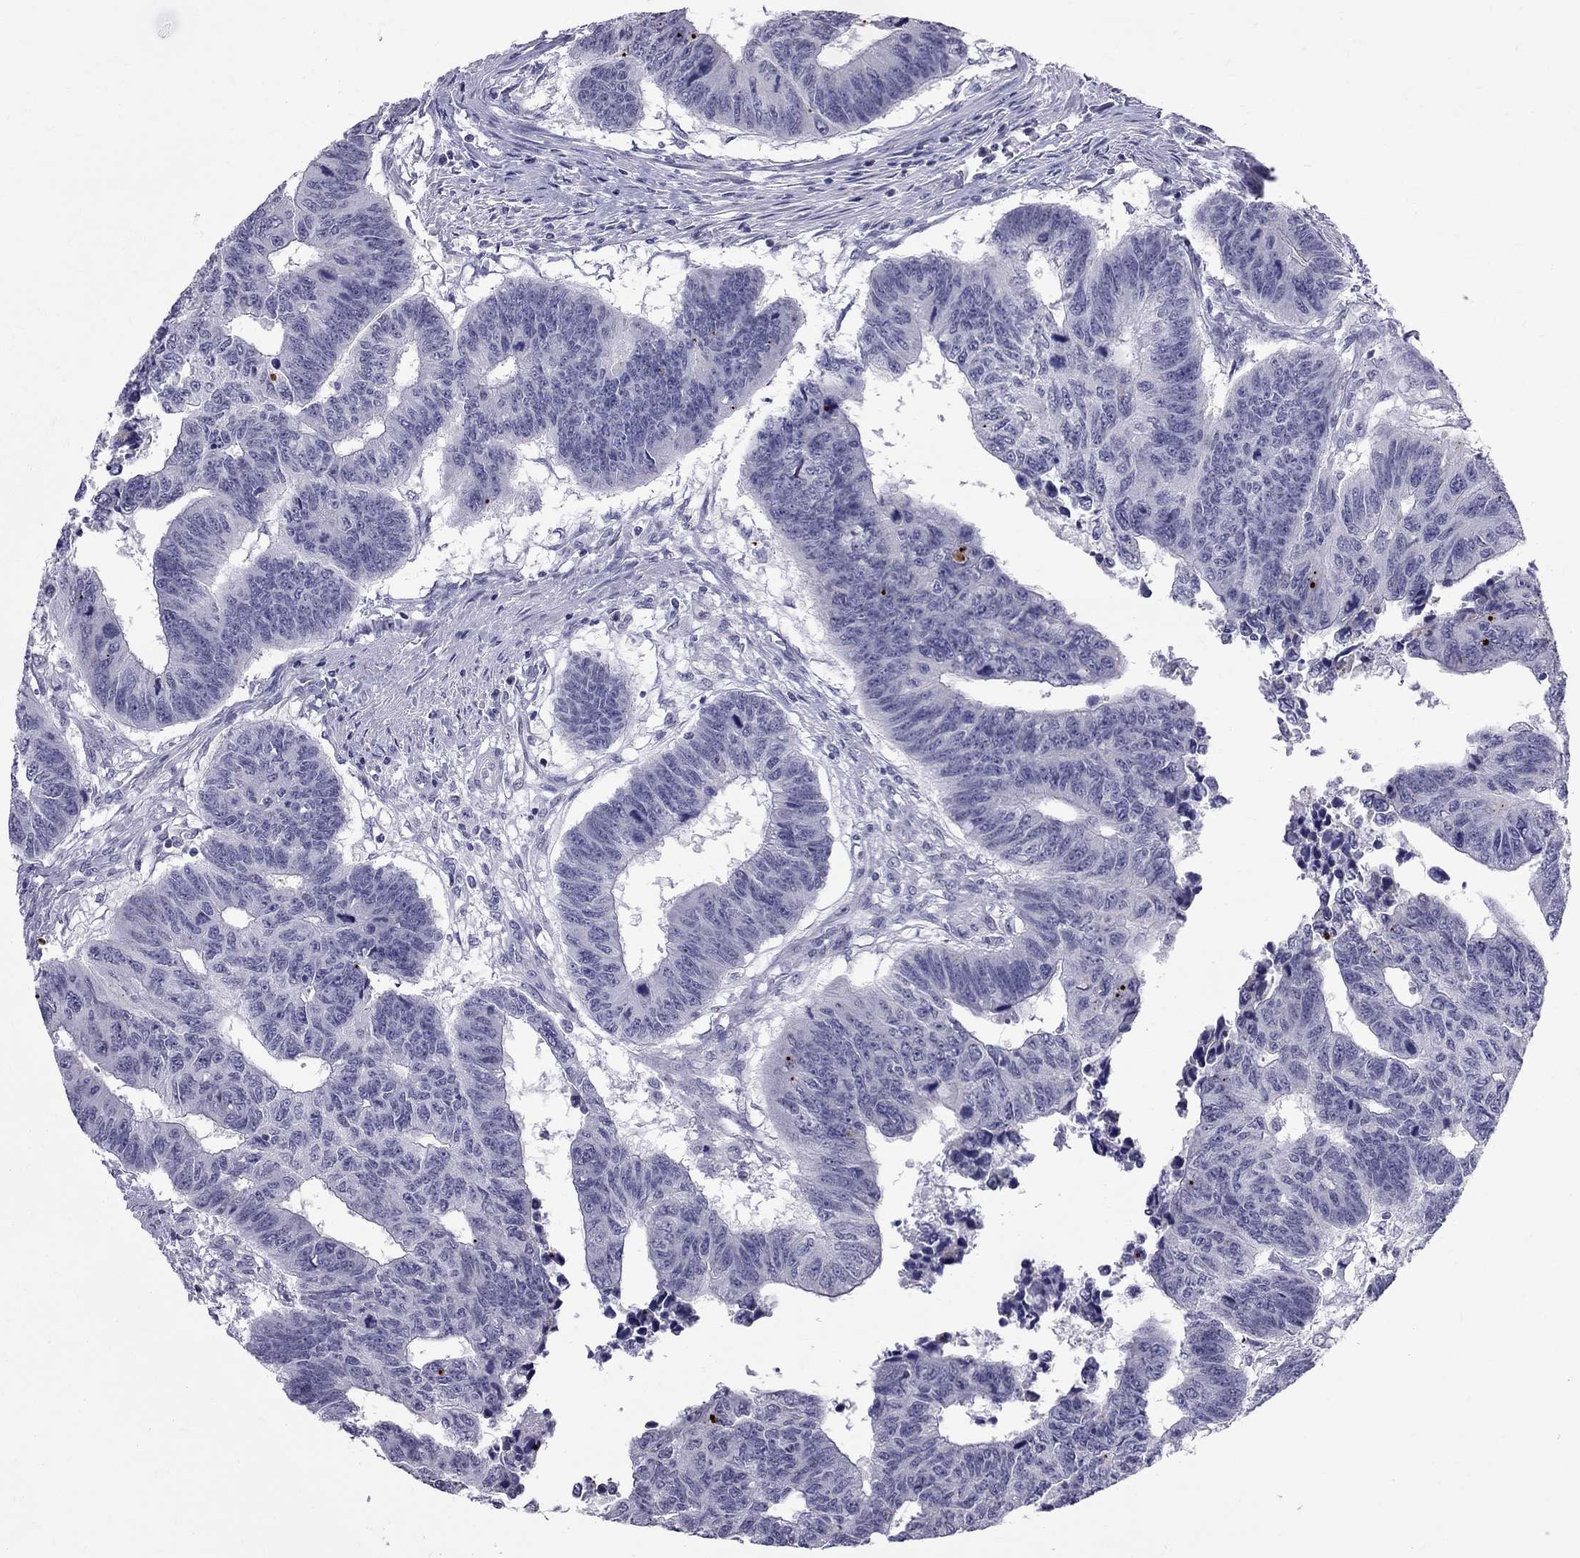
{"staining": {"intensity": "negative", "quantity": "none", "location": "none"}, "tissue": "colorectal cancer", "cell_type": "Tumor cells", "image_type": "cancer", "snomed": [{"axis": "morphology", "description": "Adenocarcinoma, NOS"}, {"axis": "topography", "description": "Rectum"}], "caption": "Tumor cells are negative for protein expression in human colorectal cancer (adenocarcinoma).", "gene": "MUC15", "patient": {"sex": "female", "age": 85}}